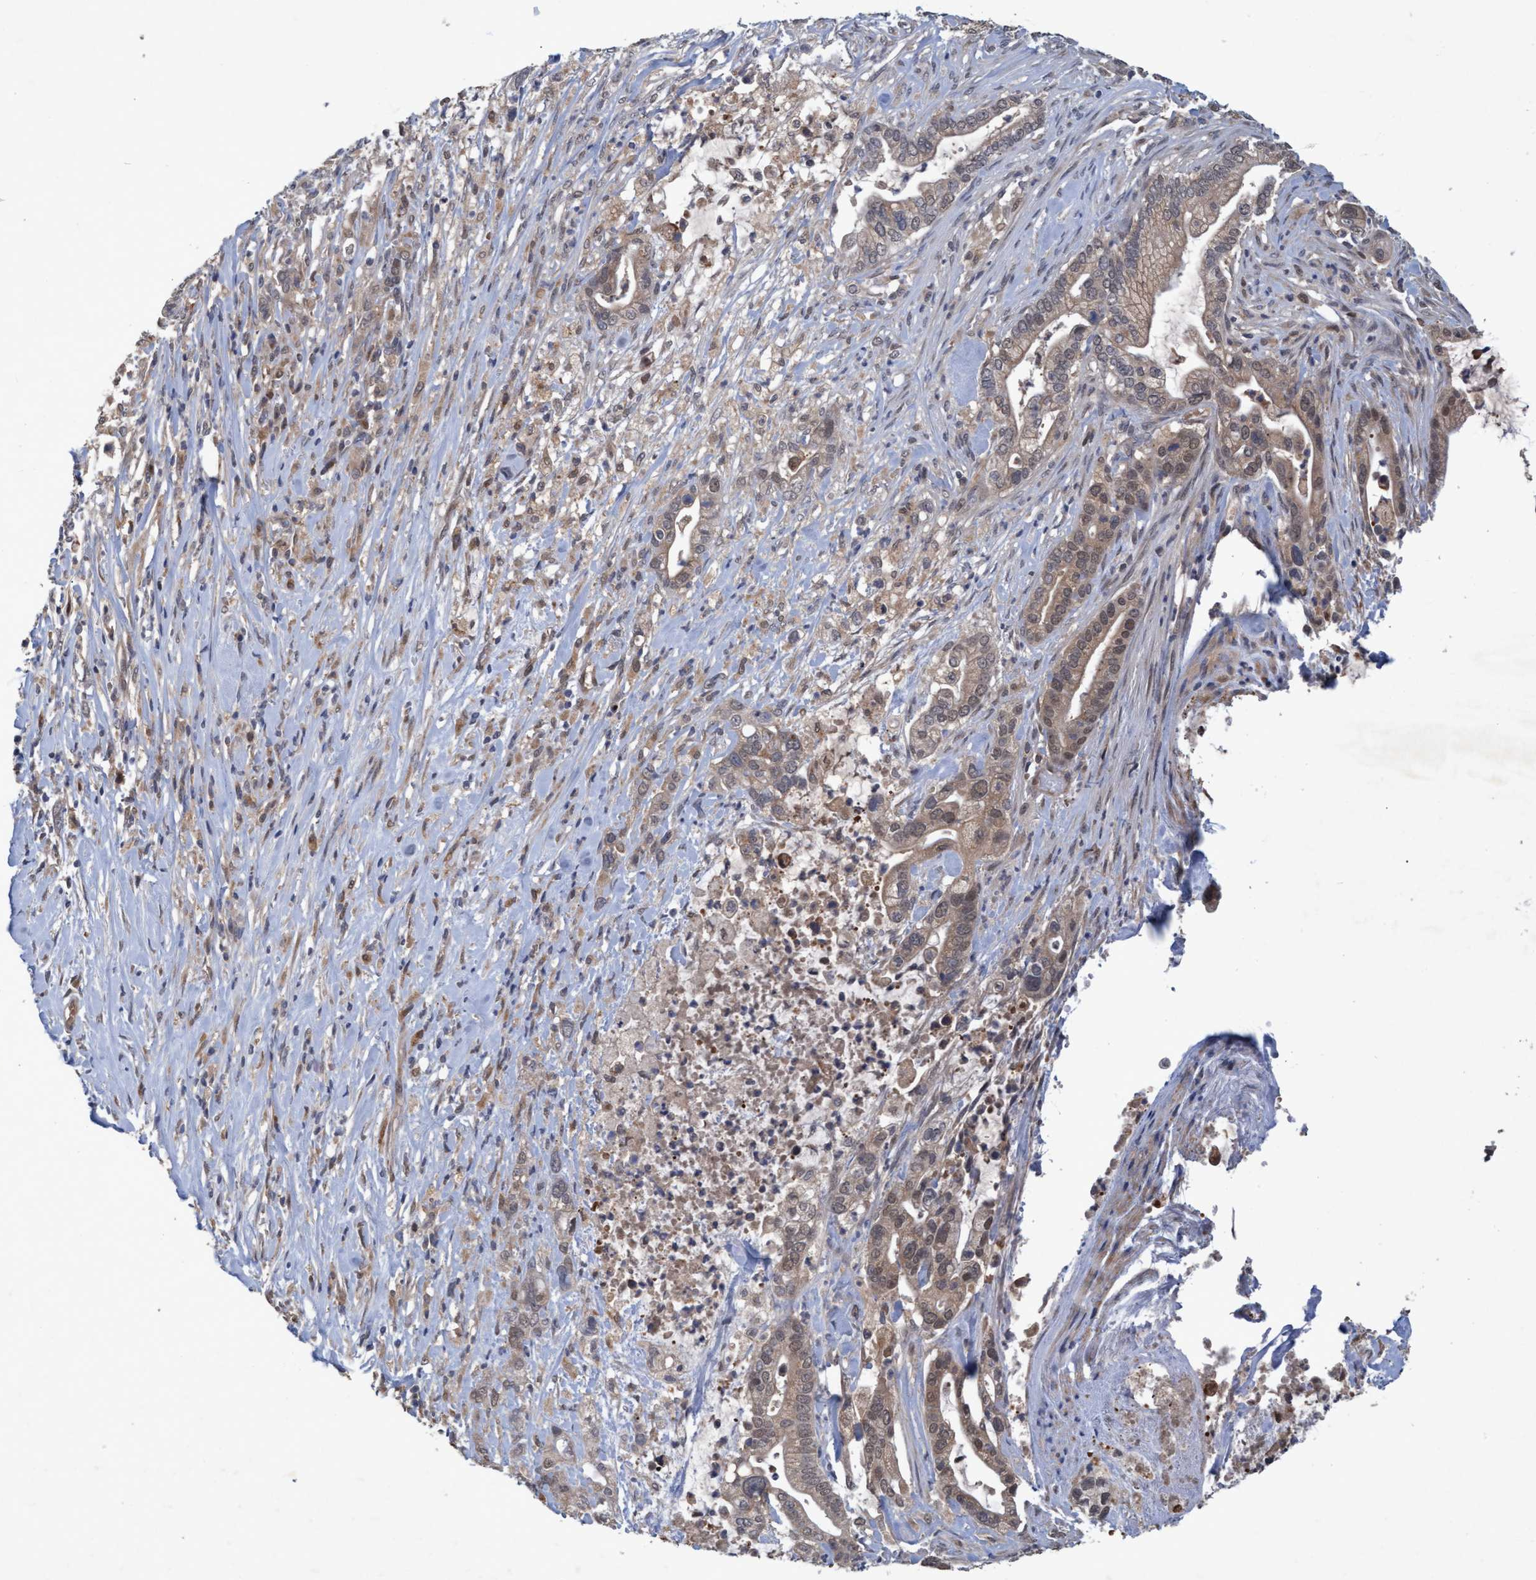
{"staining": {"intensity": "weak", "quantity": "25%-75%", "location": "cytoplasmic/membranous"}, "tissue": "pancreatic cancer", "cell_type": "Tumor cells", "image_type": "cancer", "snomed": [{"axis": "morphology", "description": "Adenocarcinoma, NOS"}, {"axis": "topography", "description": "Pancreas"}], "caption": "Pancreatic adenocarcinoma stained with IHC reveals weak cytoplasmic/membranous positivity in approximately 25%-75% of tumor cells.", "gene": "PSMB6", "patient": {"sex": "male", "age": 69}}